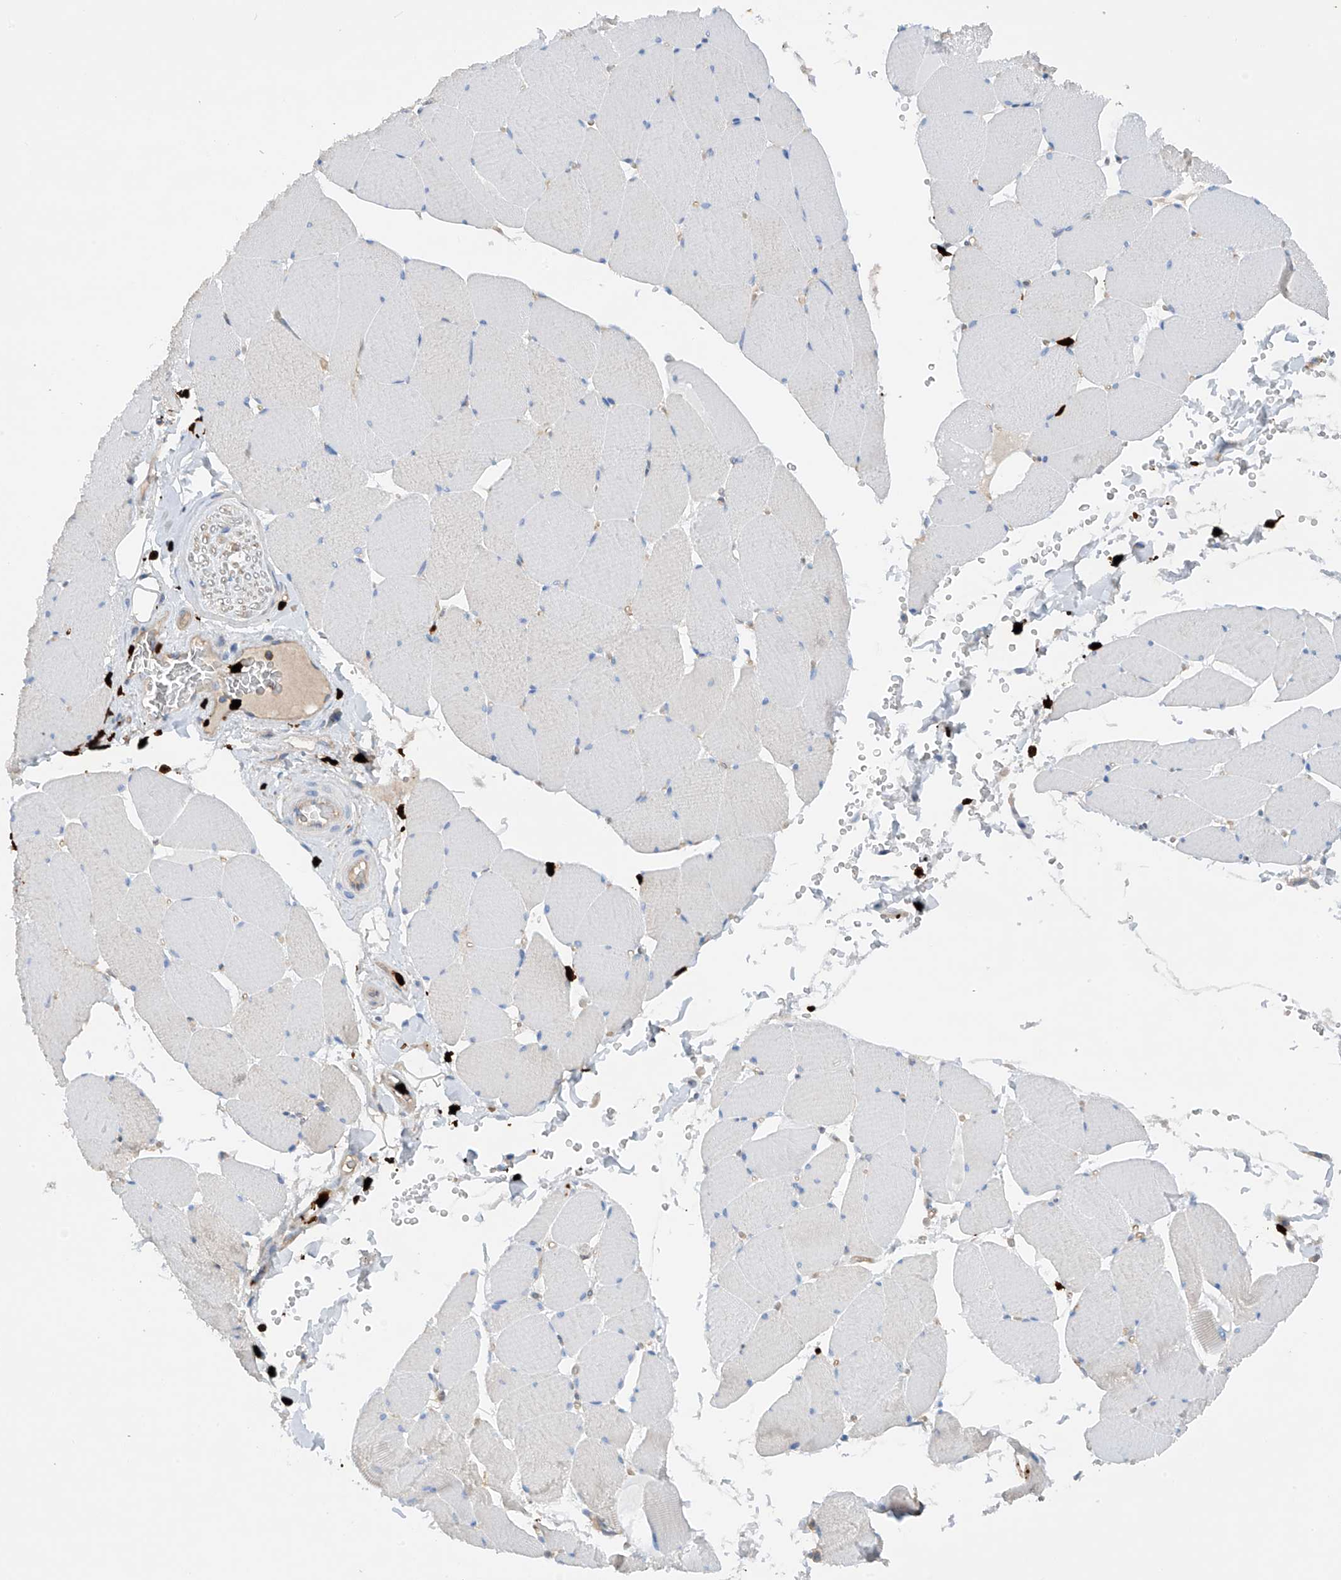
{"staining": {"intensity": "negative", "quantity": "none", "location": "none"}, "tissue": "skeletal muscle", "cell_type": "Myocytes", "image_type": "normal", "snomed": [{"axis": "morphology", "description": "Normal tissue, NOS"}, {"axis": "topography", "description": "Skeletal muscle"}, {"axis": "topography", "description": "Head-Neck"}], "caption": "Myocytes show no significant staining in benign skeletal muscle. (DAB immunohistochemistry (IHC), high magnification).", "gene": "PHACTR2", "patient": {"sex": "male", "age": 66}}